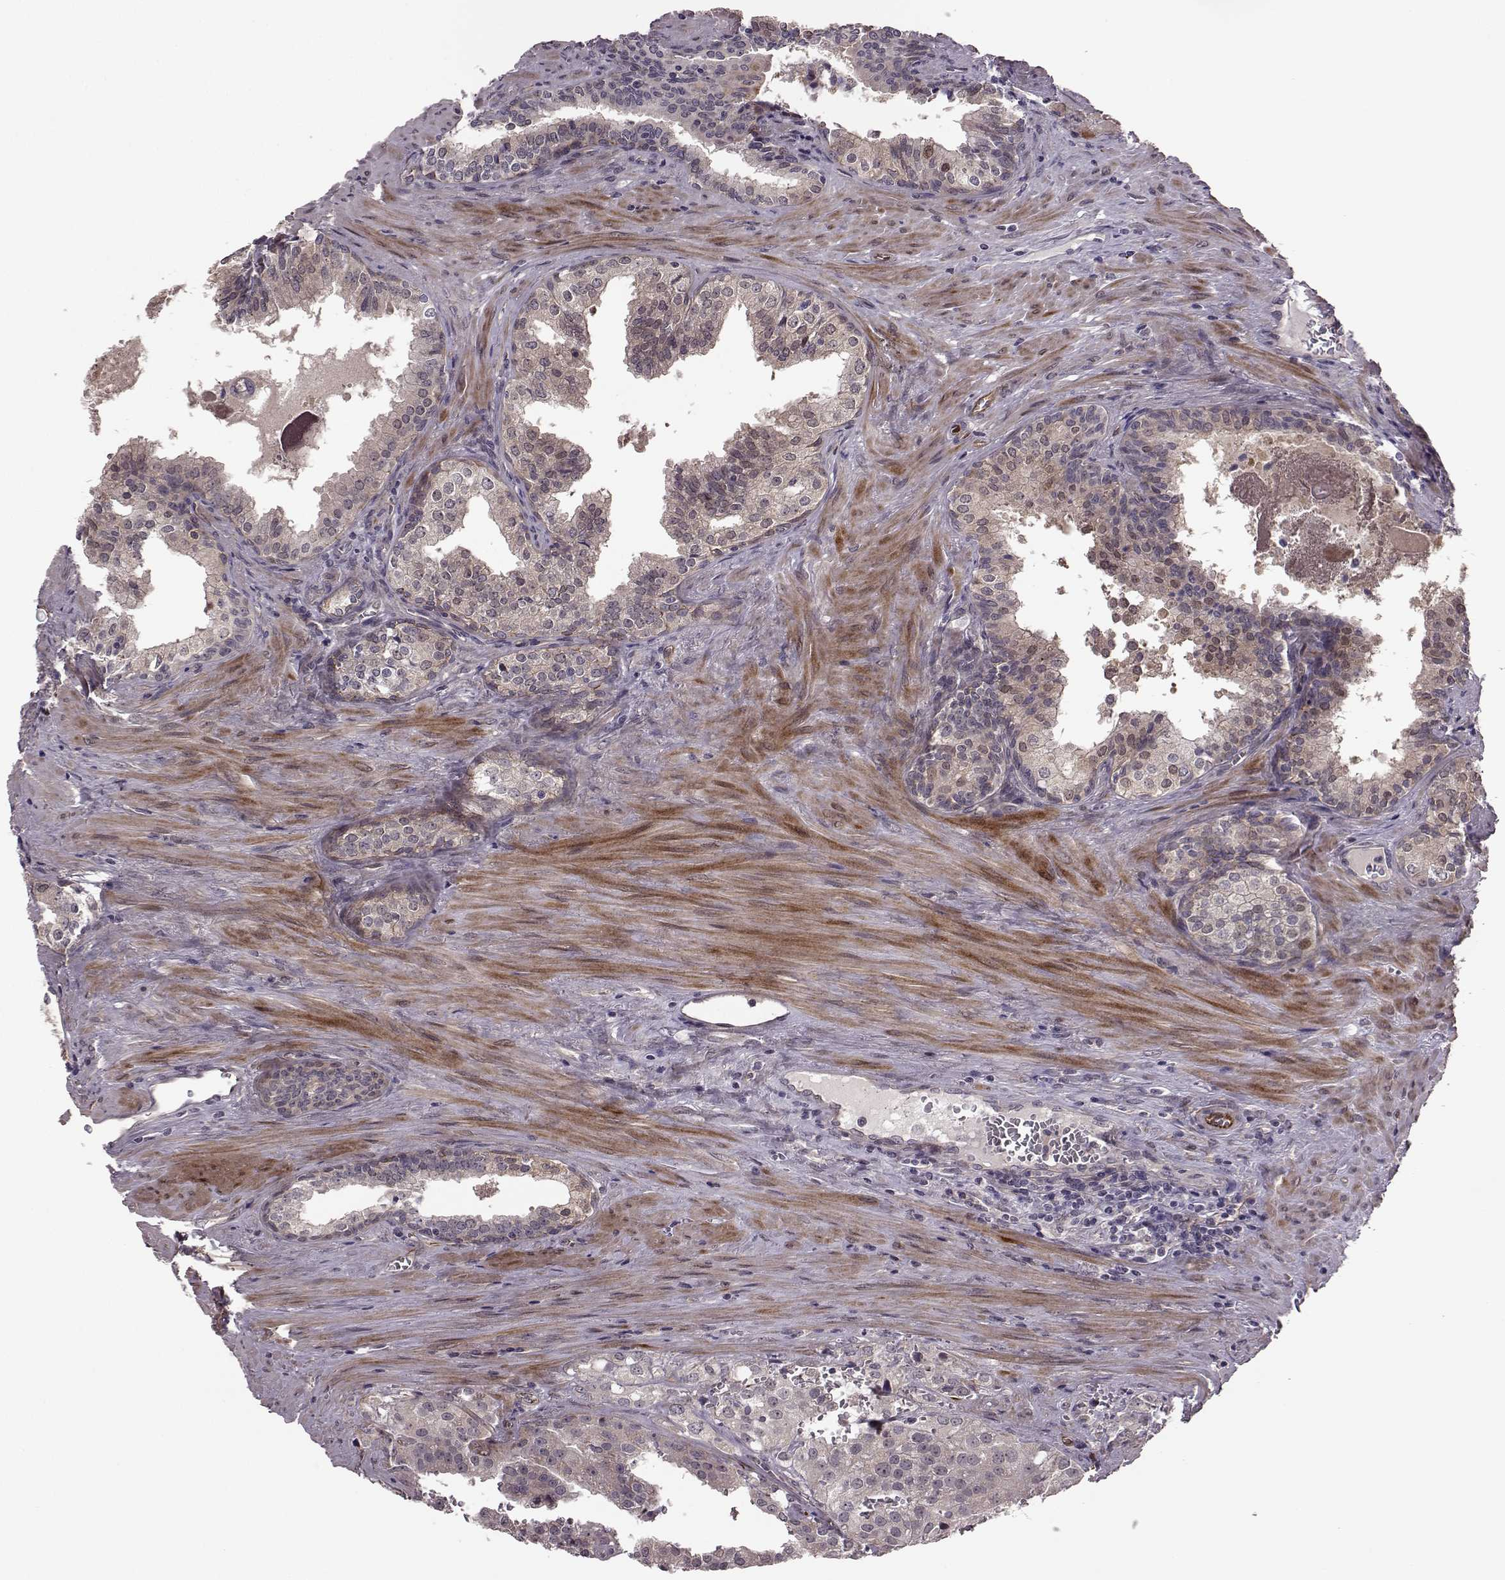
{"staining": {"intensity": "weak", "quantity": "<25%", "location": "cytoplasmic/membranous"}, "tissue": "prostate cancer", "cell_type": "Tumor cells", "image_type": "cancer", "snomed": [{"axis": "morphology", "description": "Adenocarcinoma, High grade"}, {"axis": "topography", "description": "Prostate"}], "caption": "Micrograph shows no protein staining in tumor cells of prostate high-grade adenocarcinoma tissue.", "gene": "SYNPO", "patient": {"sex": "male", "age": 68}}